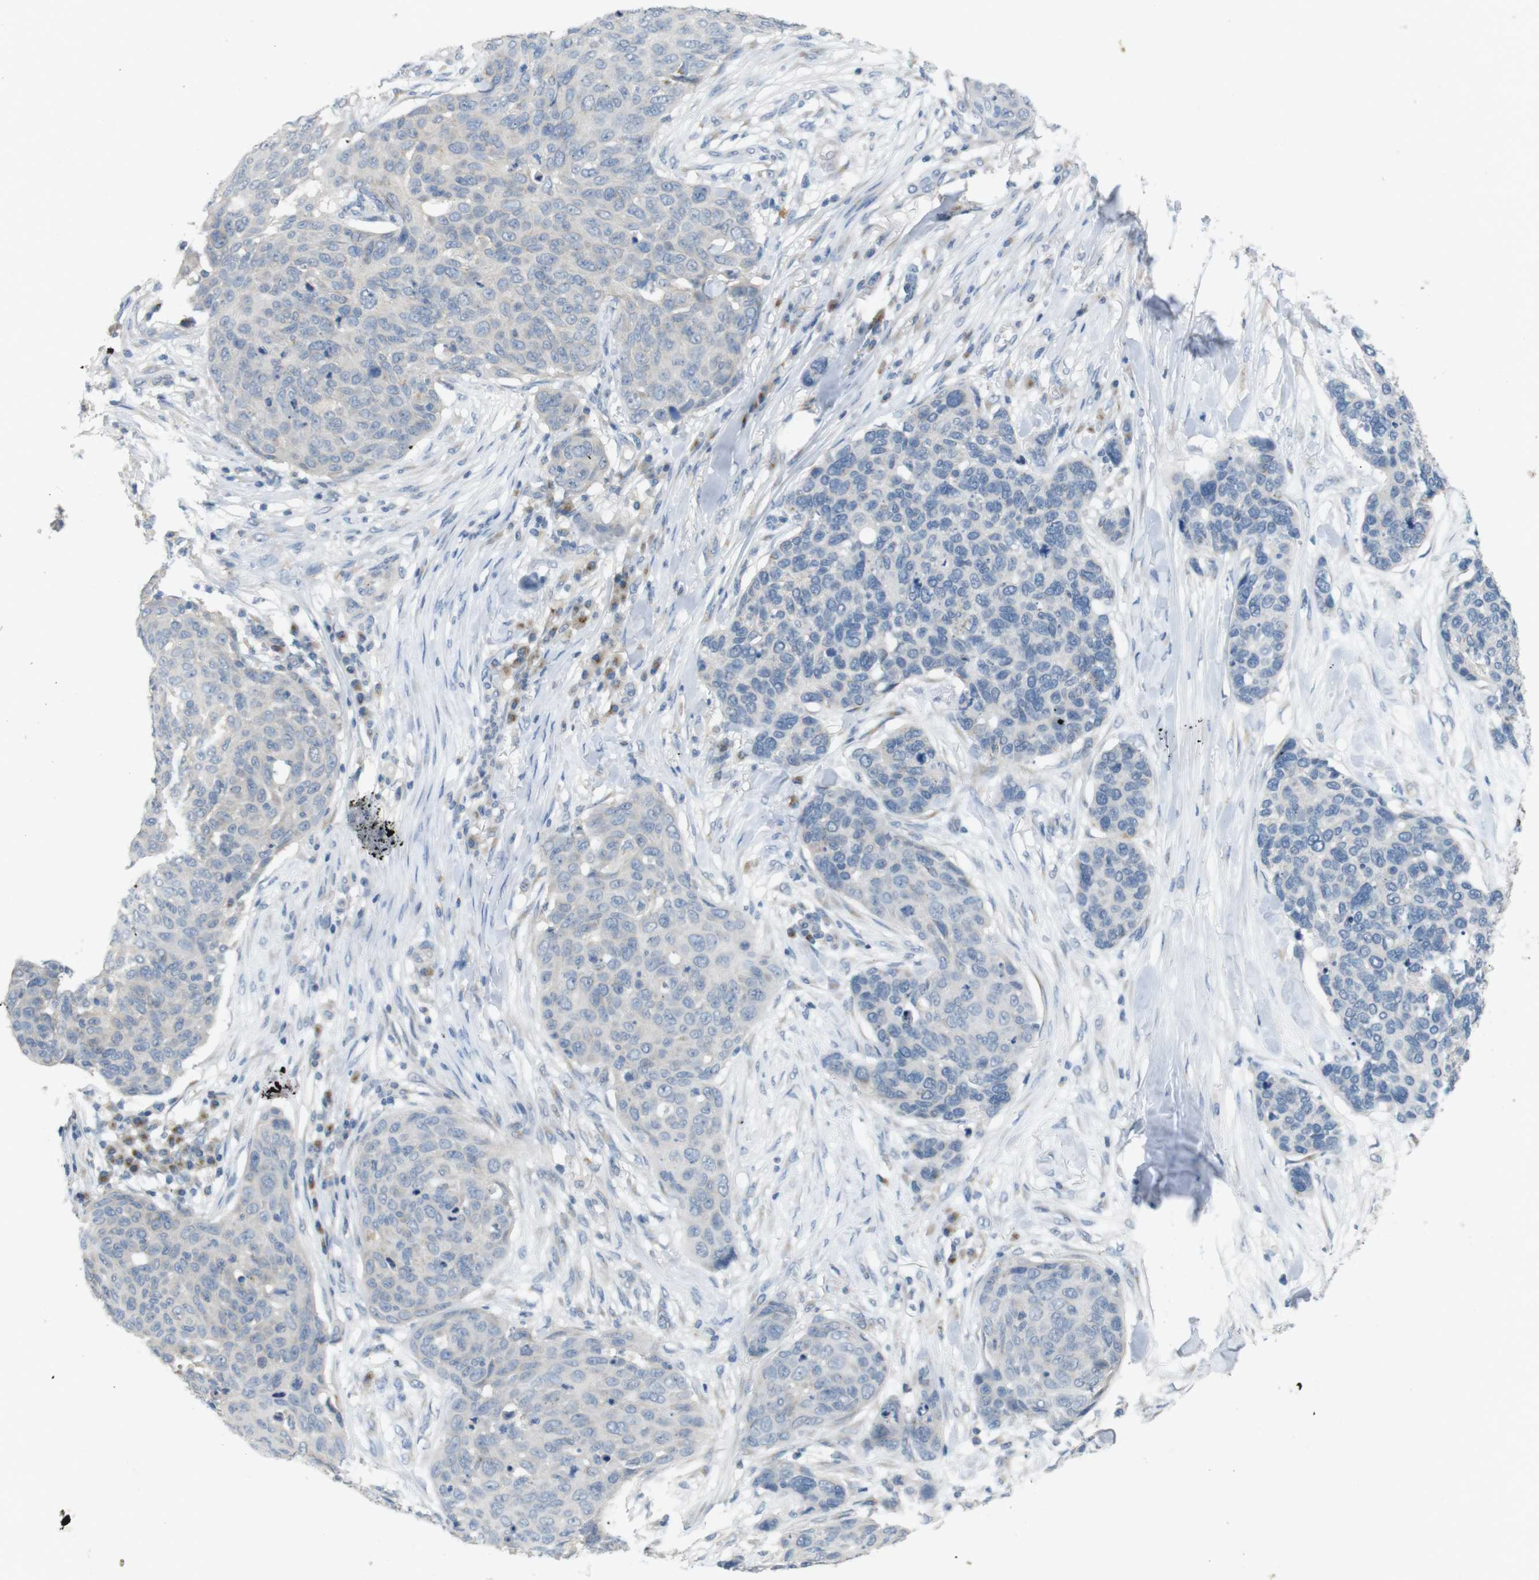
{"staining": {"intensity": "negative", "quantity": "none", "location": "none"}, "tissue": "skin cancer", "cell_type": "Tumor cells", "image_type": "cancer", "snomed": [{"axis": "morphology", "description": "Squamous cell carcinoma in situ, NOS"}, {"axis": "morphology", "description": "Squamous cell carcinoma, NOS"}, {"axis": "topography", "description": "Skin"}], "caption": "An immunohistochemistry photomicrograph of squamous cell carcinoma in situ (skin) is shown. There is no staining in tumor cells of squamous cell carcinoma in situ (skin).", "gene": "YIPF3", "patient": {"sex": "male", "age": 93}}